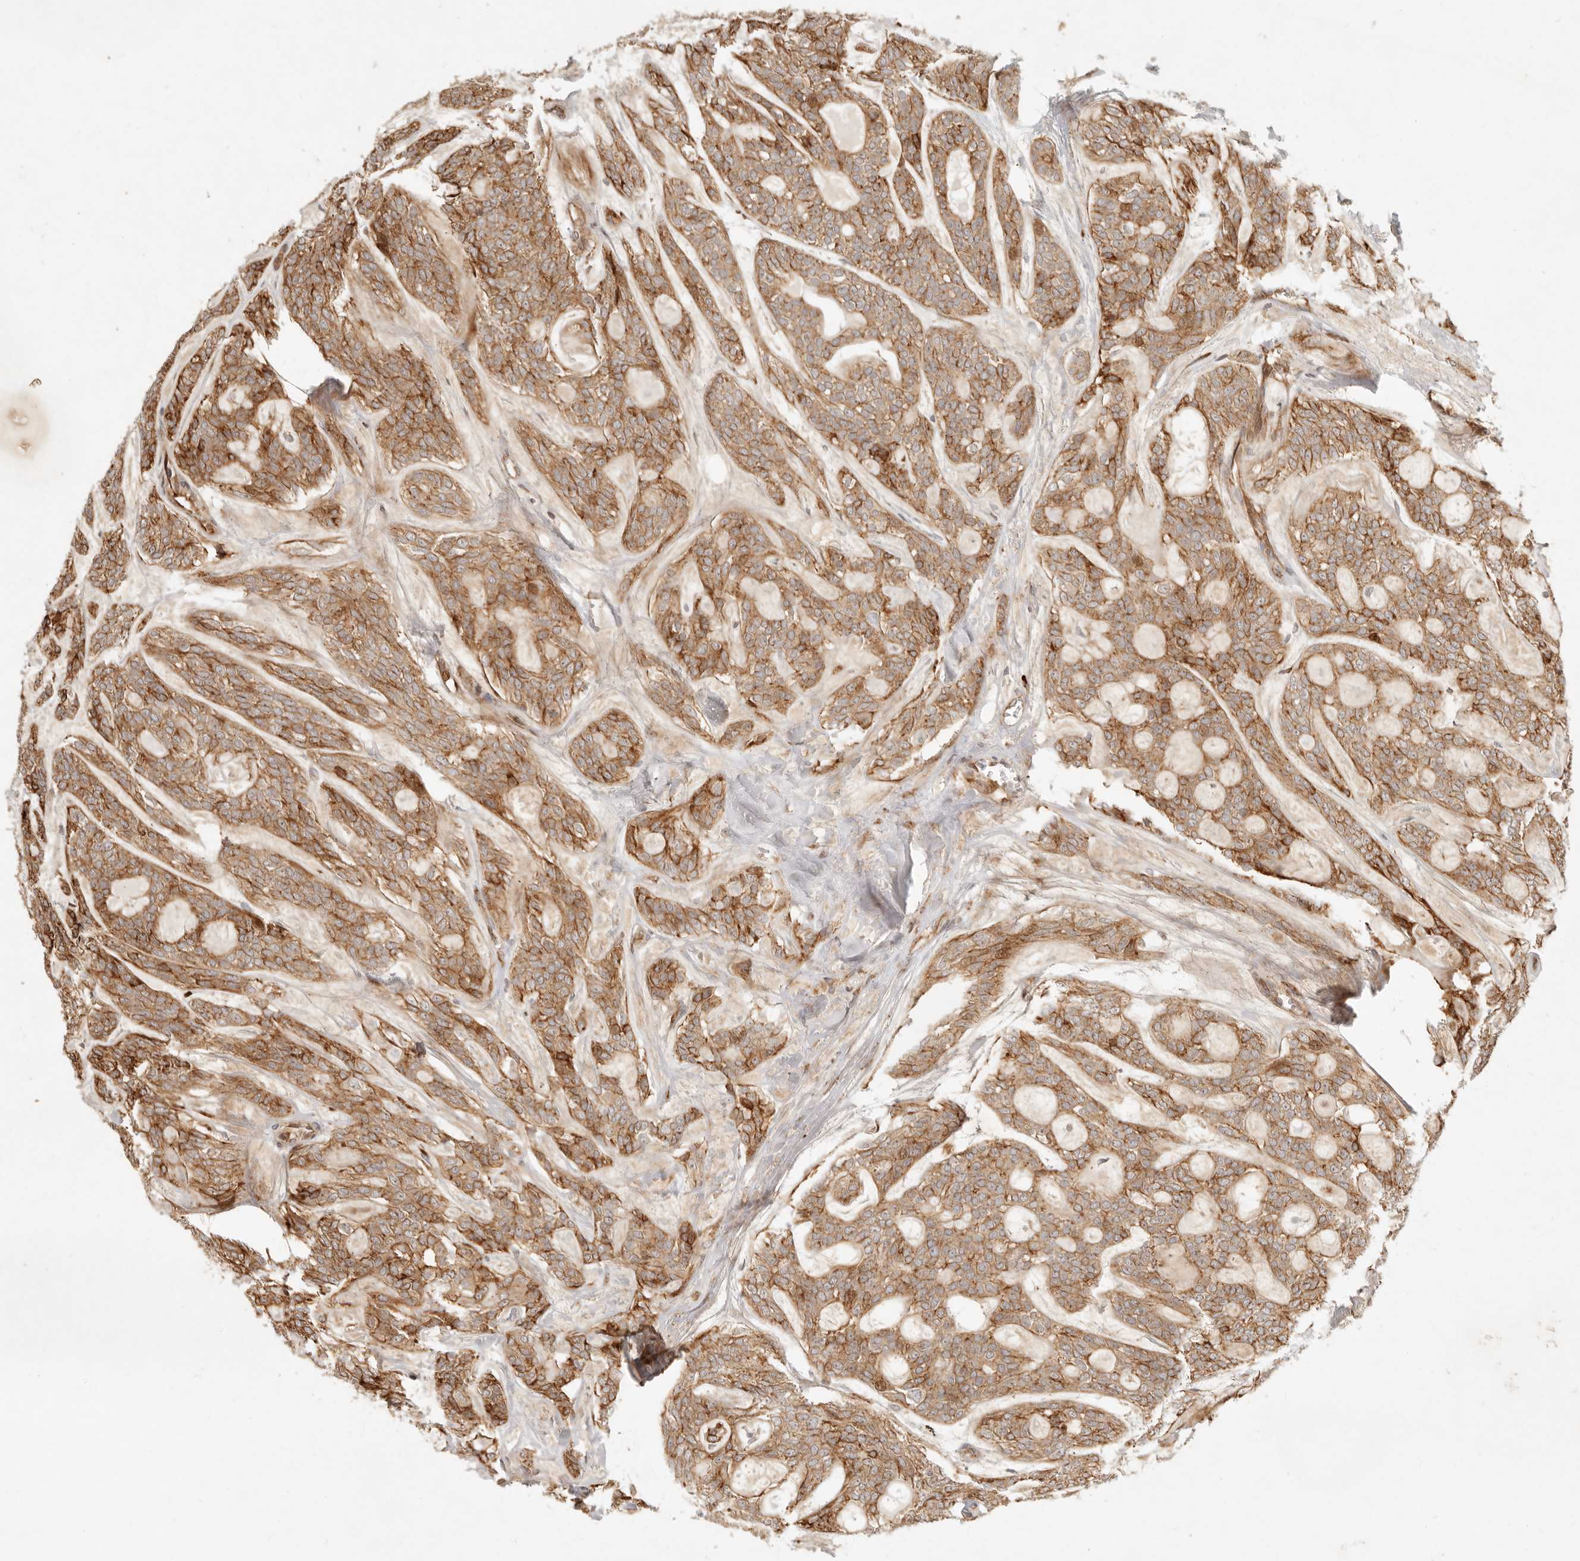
{"staining": {"intensity": "moderate", "quantity": ">75%", "location": "cytoplasmic/membranous"}, "tissue": "head and neck cancer", "cell_type": "Tumor cells", "image_type": "cancer", "snomed": [{"axis": "morphology", "description": "Adenocarcinoma, NOS"}, {"axis": "topography", "description": "Head-Neck"}], "caption": "This image shows immunohistochemistry (IHC) staining of human adenocarcinoma (head and neck), with medium moderate cytoplasmic/membranous expression in about >75% of tumor cells.", "gene": "KLHL38", "patient": {"sex": "male", "age": 66}}